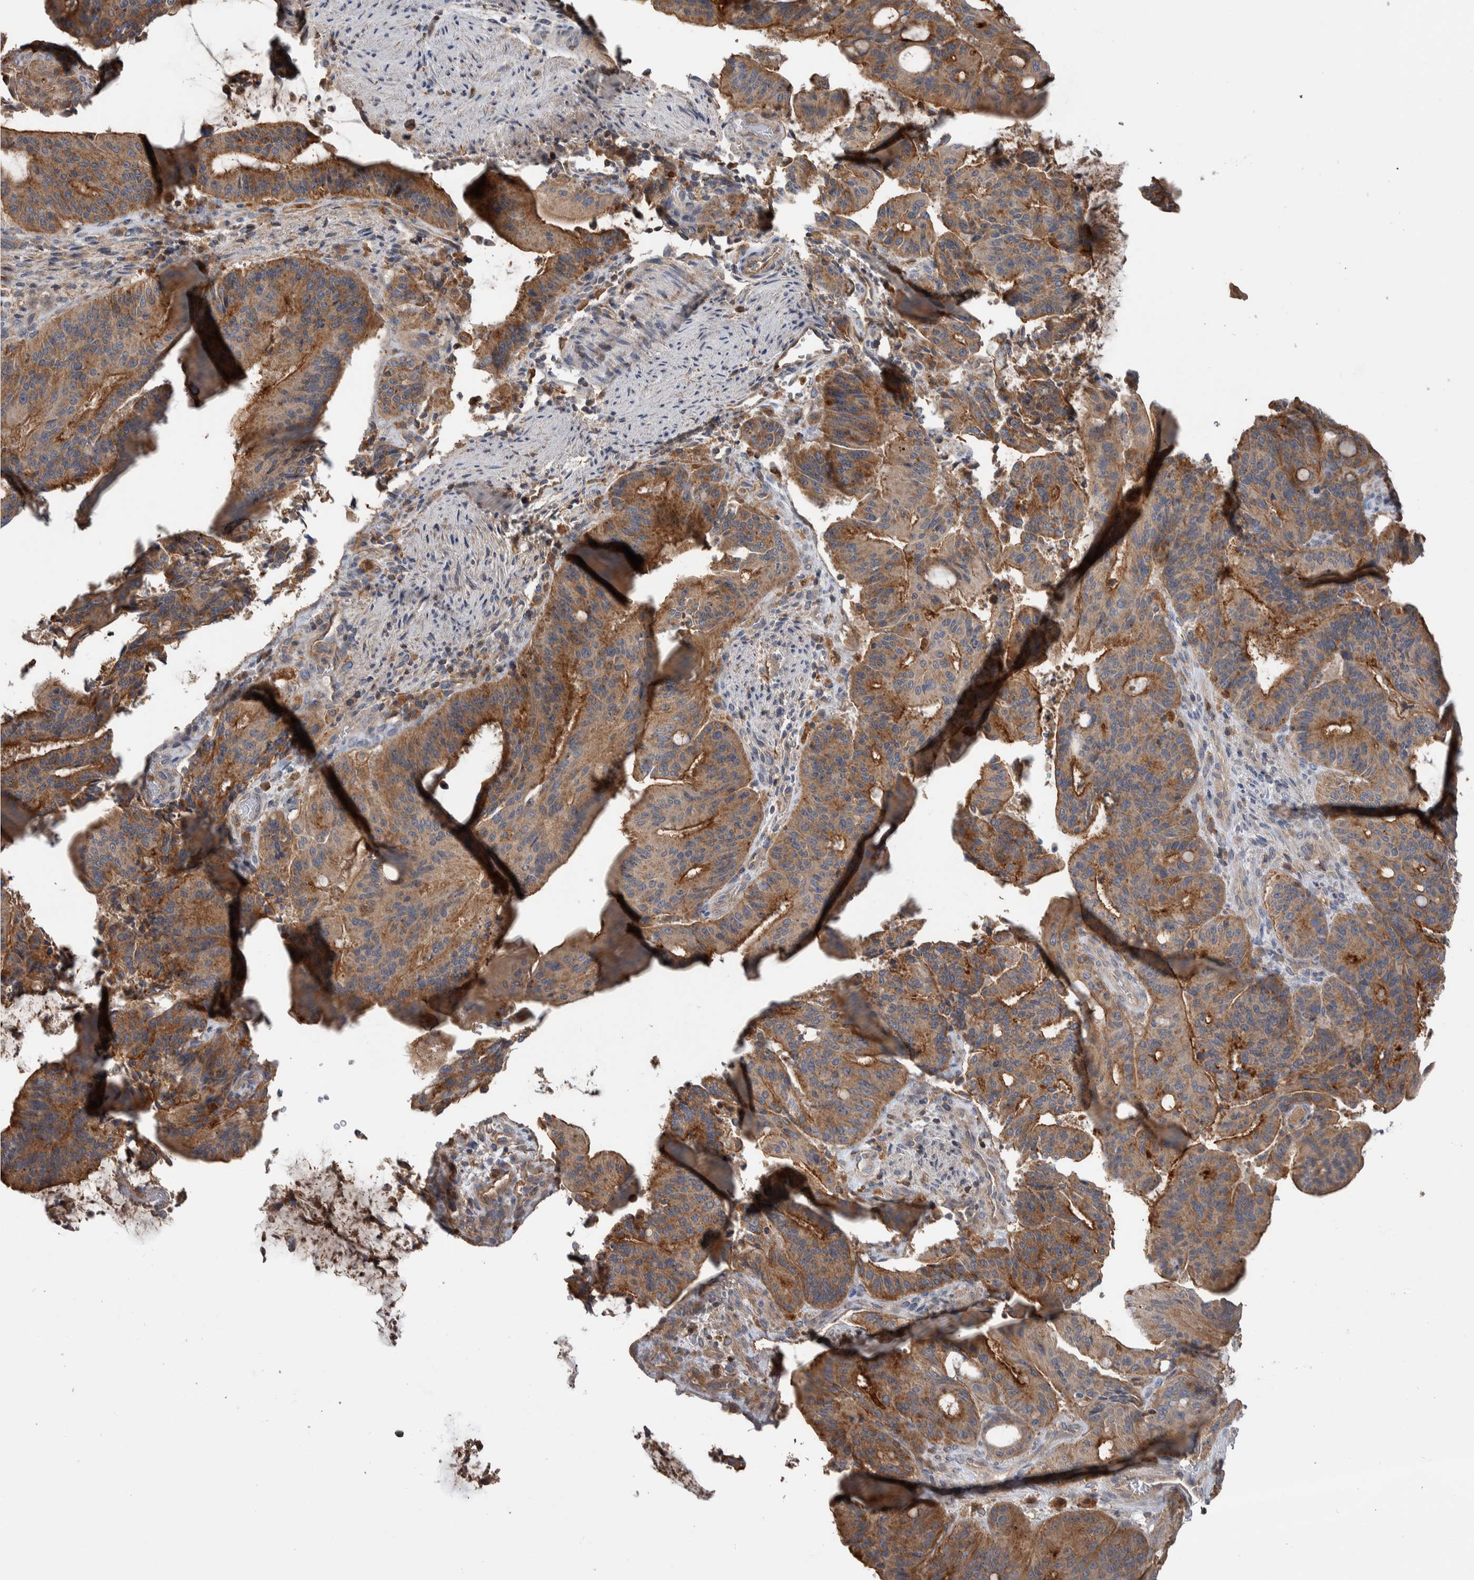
{"staining": {"intensity": "moderate", "quantity": ">75%", "location": "cytoplasmic/membranous"}, "tissue": "liver cancer", "cell_type": "Tumor cells", "image_type": "cancer", "snomed": [{"axis": "morphology", "description": "Normal tissue, NOS"}, {"axis": "morphology", "description": "Cholangiocarcinoma"}, {"axis": "topography", "description": "Liver"}, {"axis": "topography", "description": "Peripheral nerve tissue"}], "caption": "A histopathology image of human cholangiocarcinoma (liver) stained for a protein shows moderate cytoplasmic/membranous brown staining in tumor cells. (Stains: DAB in brown, nuclei in blue, Microscopy: brightfield microscopy at high magnification).", "gene": "SDCBP", "patient": {"sex": "female", "age": 73}}